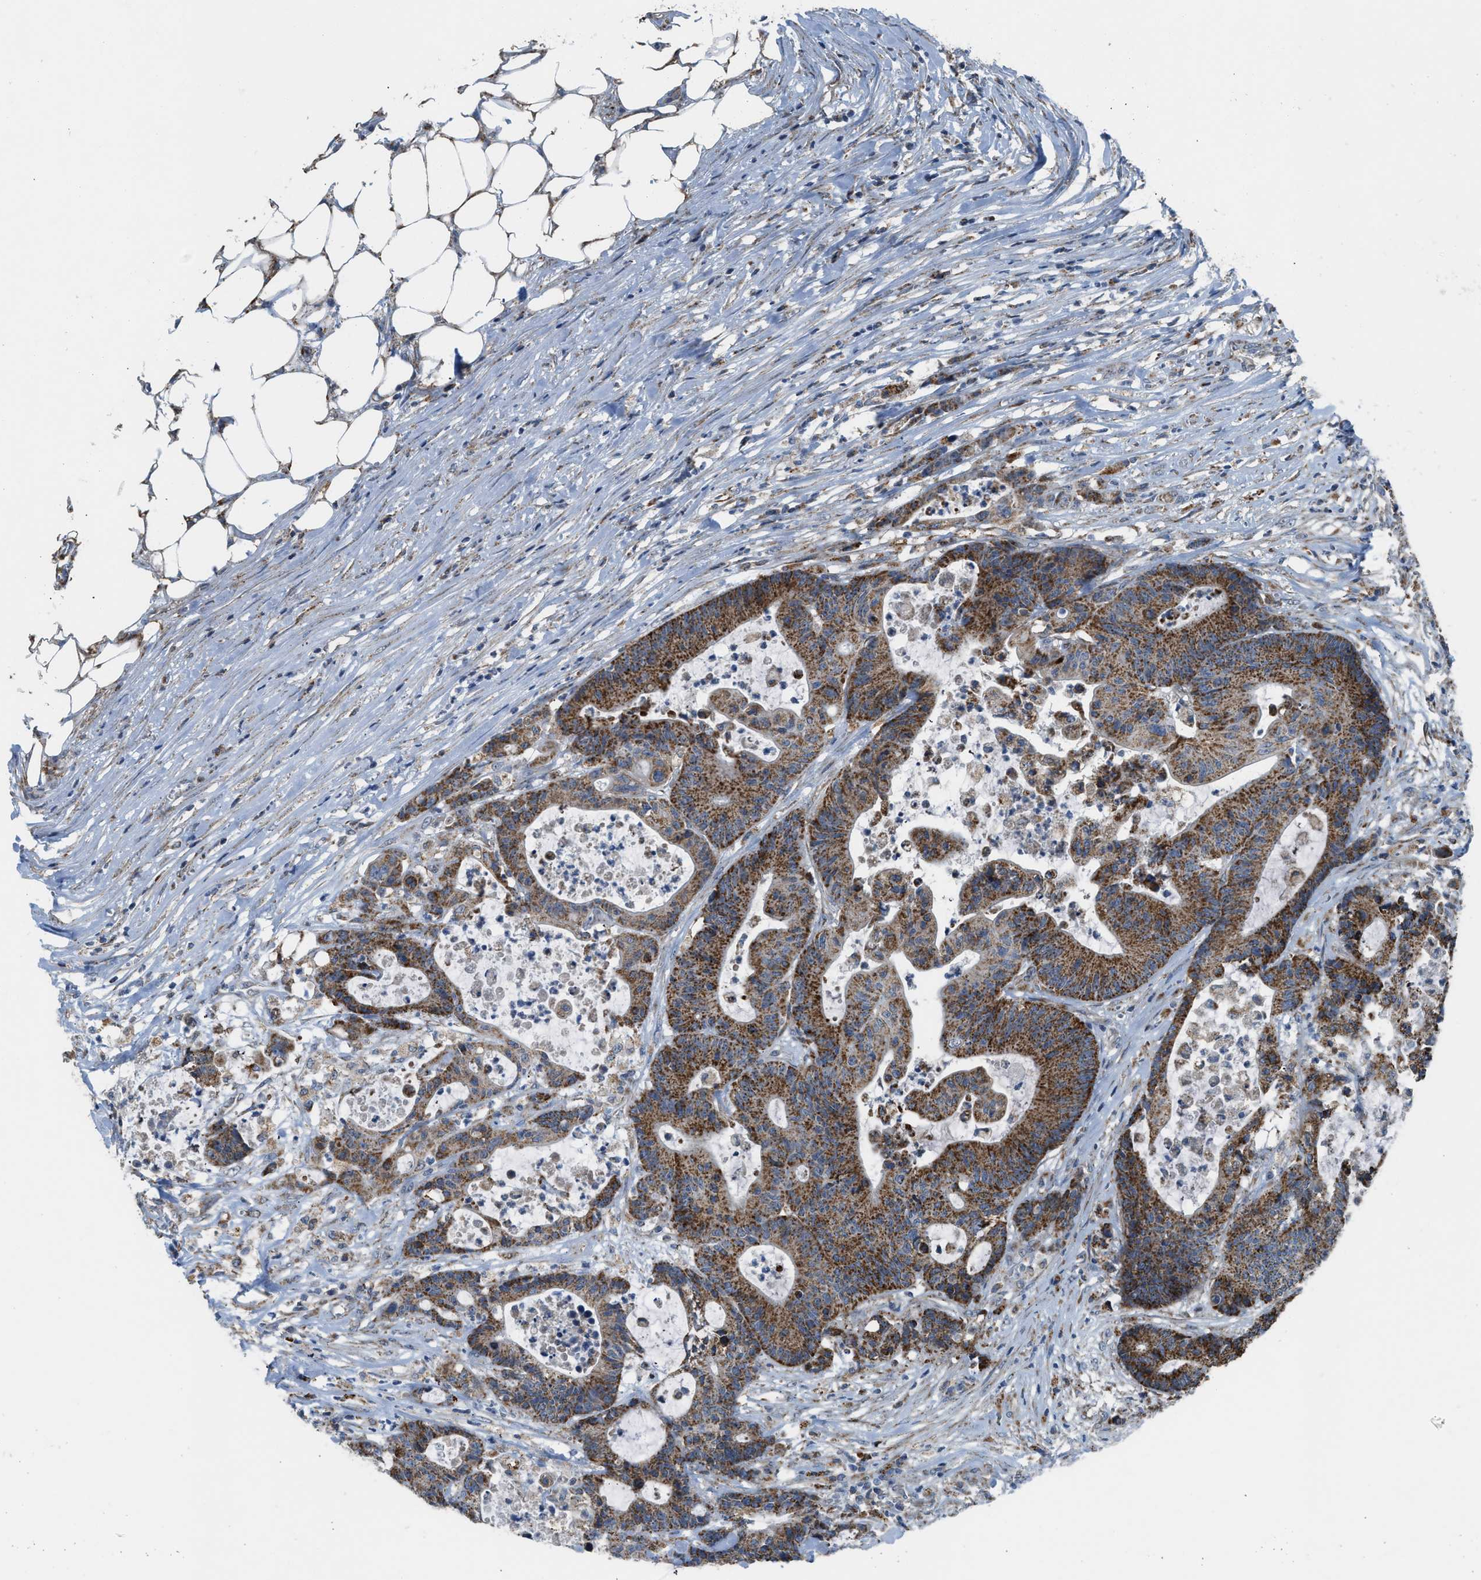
{"staining": {"intensity": "strong", "quantity": ">75%", "location": "cytoplasmic/membranous"}, "tissue": "colorectal cancer", "cell_type": "Tumor cells", "image_type": "cancer", "snomed": [{"axis": "morphology", "description": "Adenocarcinoma, NOS"}, {"axis": "topography", "description": "Colon"}], "caption": "Immunohistochemical staining of human colorectal cancer (adenocarcinoma) shows strong cytoplasmic/membranous protein expression in approximately >75% of tumor cells.", "gene": "SMIM20", "patient": {"sex": "female", "age": 84}}